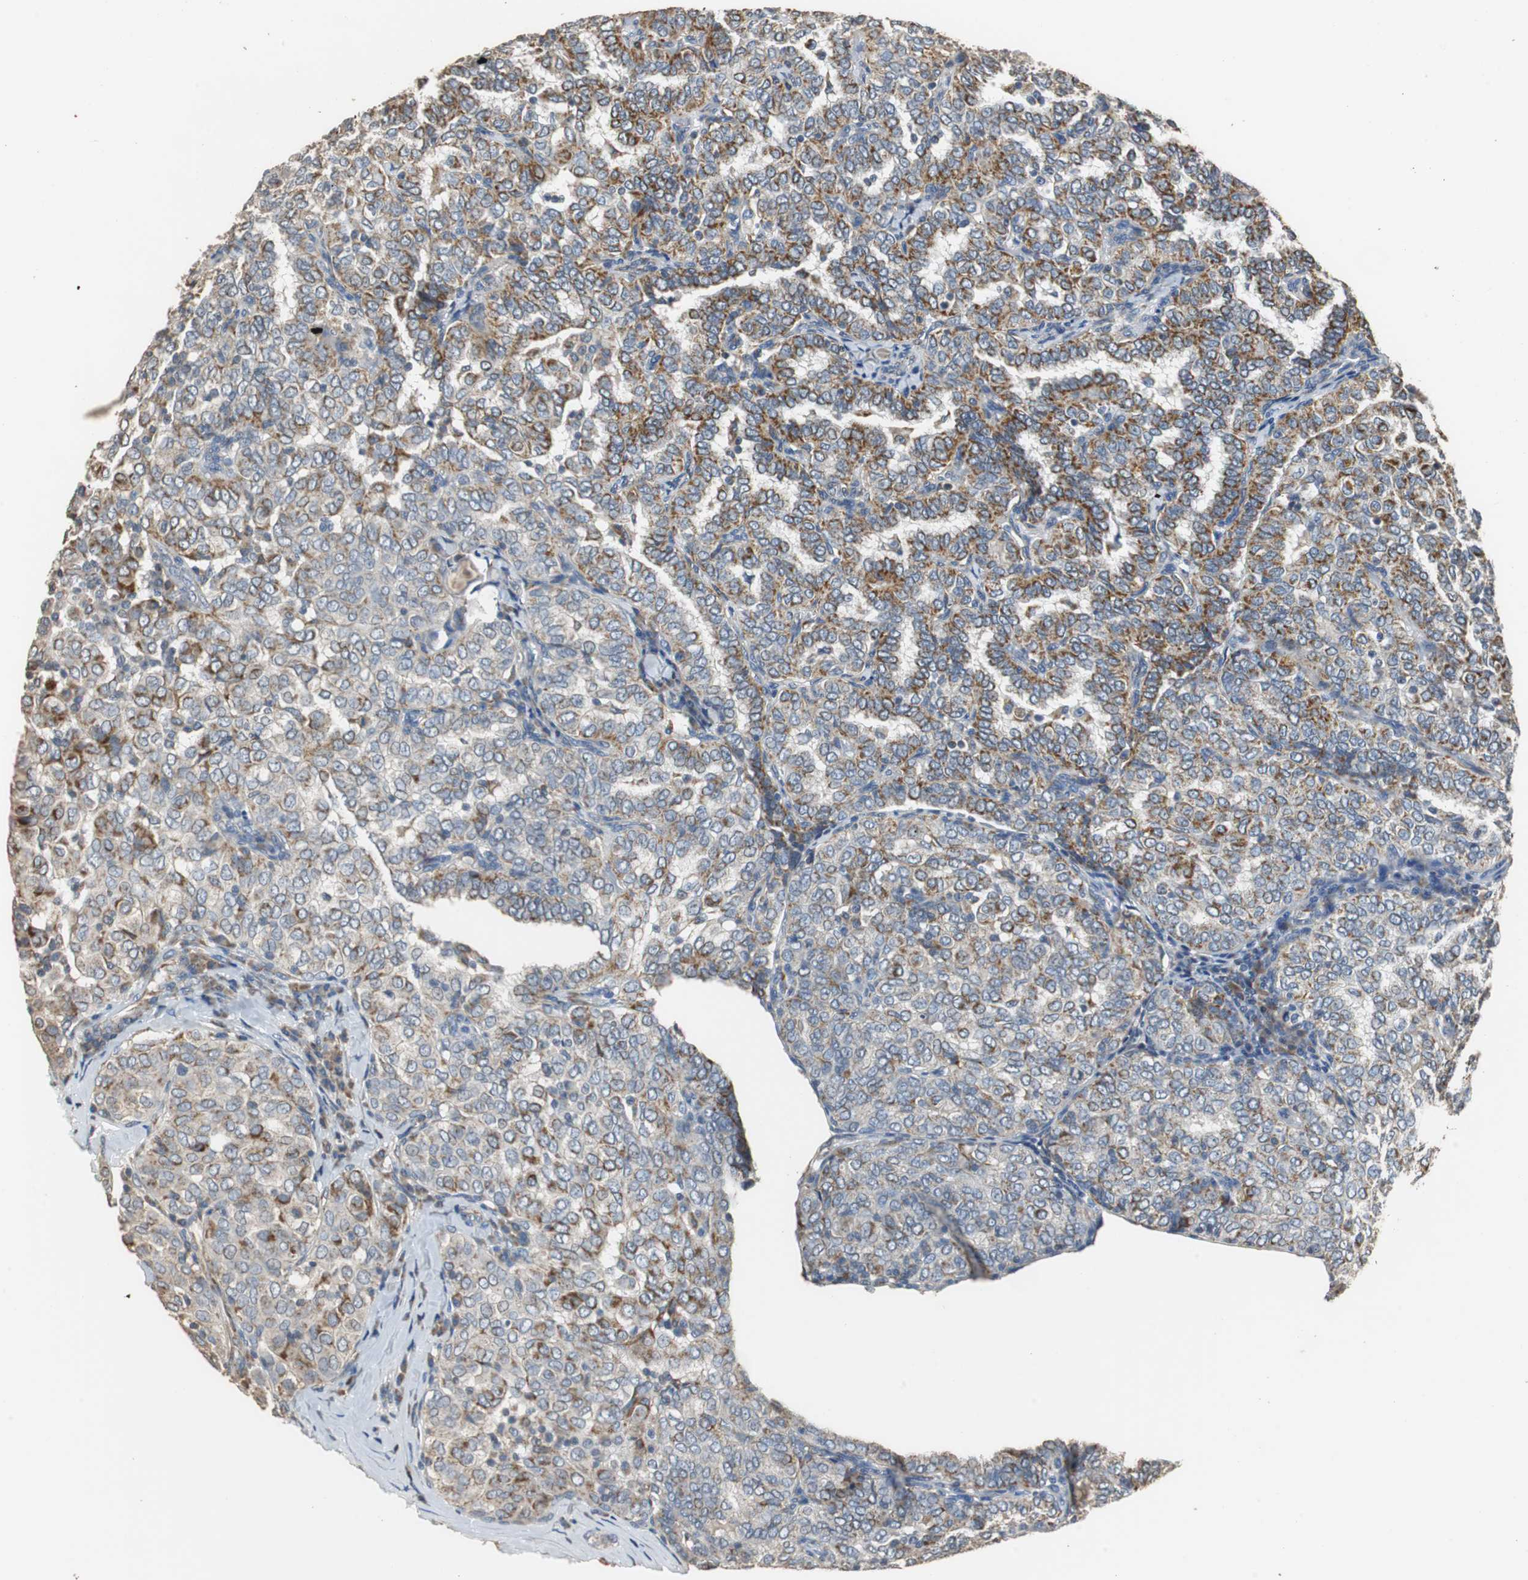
{"staining": {"intensity": "moderate", "quantity": "25%-75%", "location": "cytoplasmic/membranous"}, "tissue": "thyroid cancer", "cell_type": "Tumor cells", "image_type": "cancer", "snomed": [{"axis": "morphology", "description": "Papillary adenocarcinoma, NOS"}, {"axis": "topography", "description": "Thyroid gland"}], "caption": "Immunohistochemistry (IHC) of human thyroid cancer exhibits medium levels of moderate cytoplasmic/membranous expression in approximately 25%-75% of tumor cells.", "gene": "HMGCL", "patient": {"sex": "female", "age": 30}}